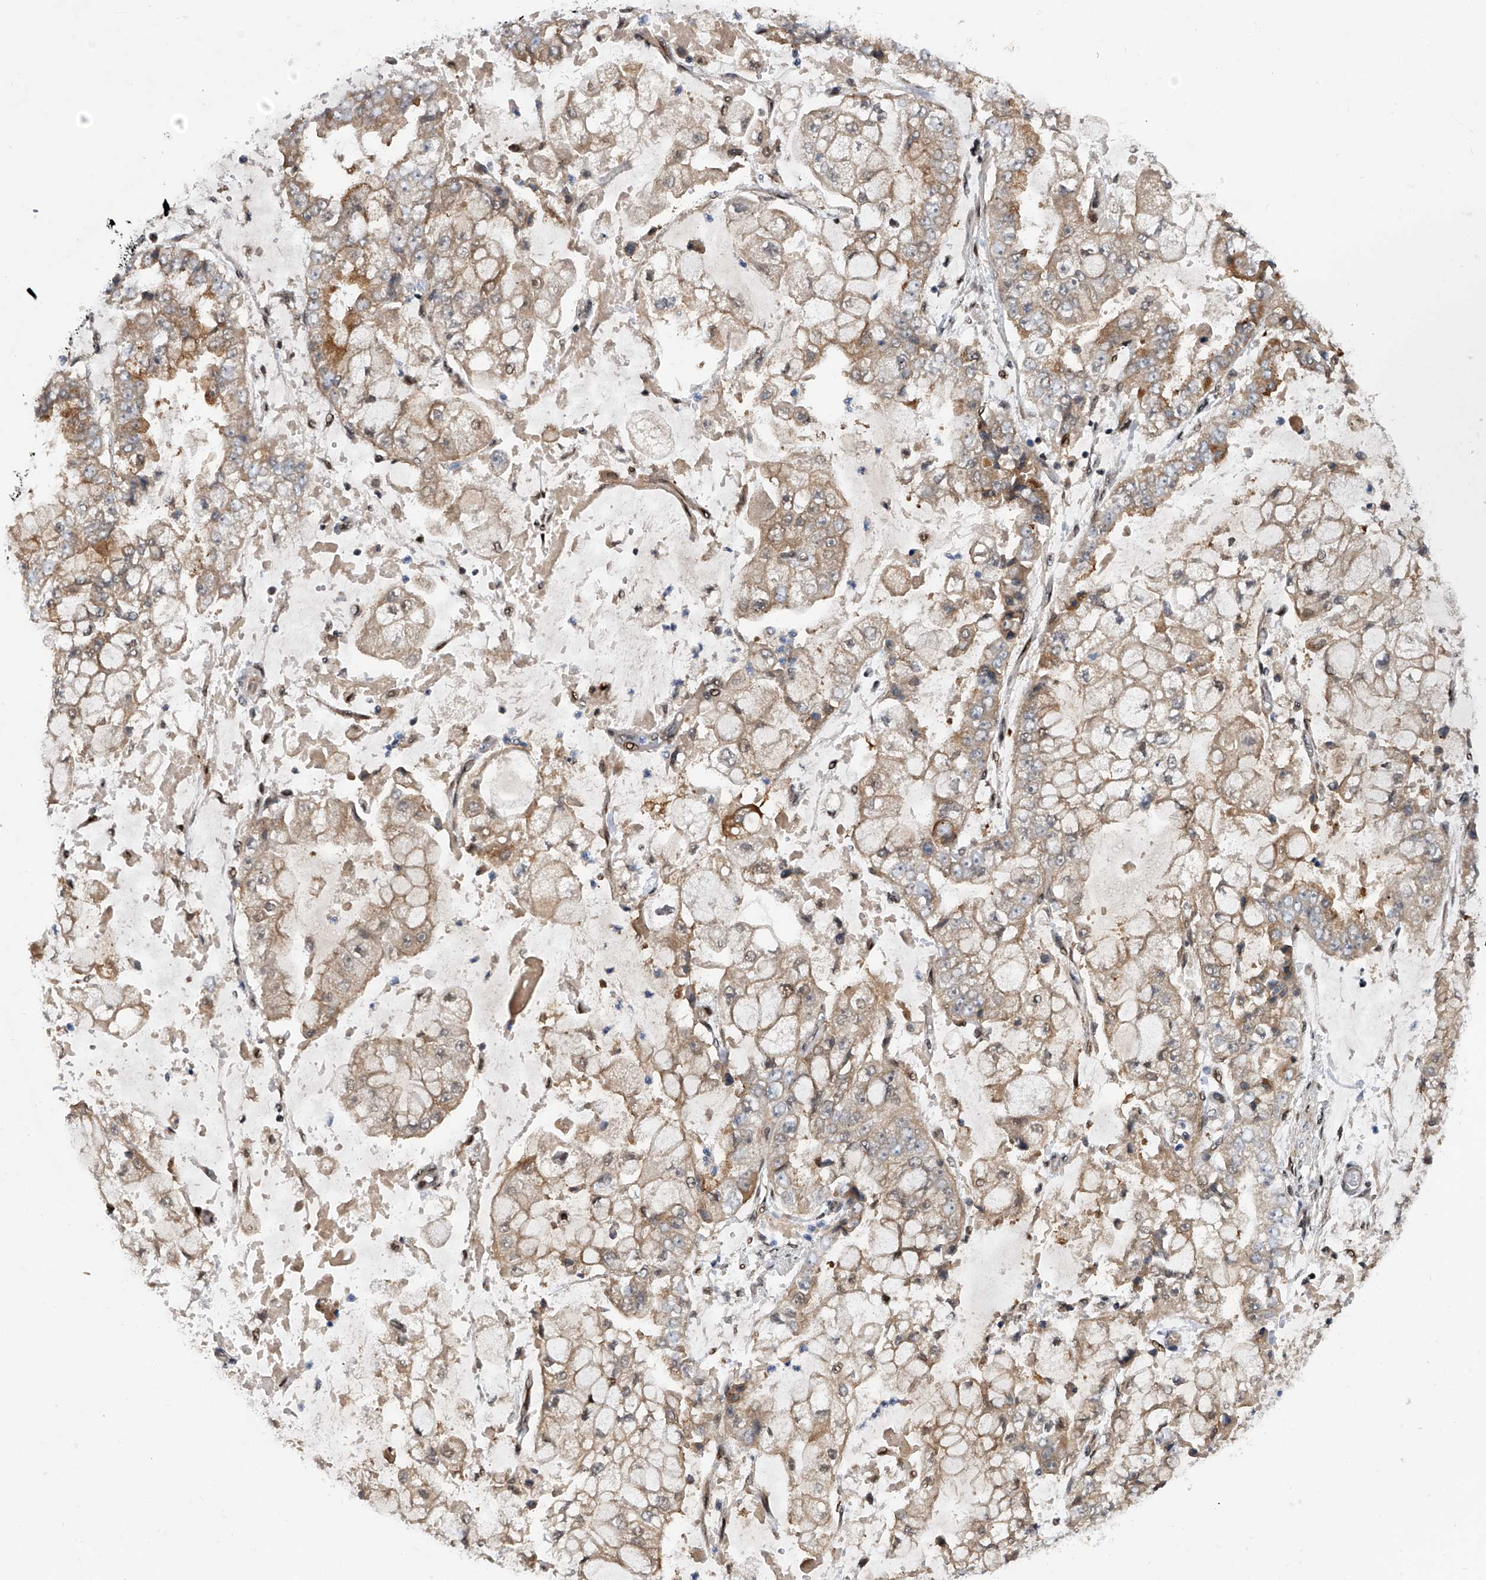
{"staining": {"intensity": "weak", "quantity": "25%-75%", "location": "cytoplasmic/membranous"}, "tissue": "stomach cancer", "cell_type": "Tumor cells", "image_type": "cancer", "snomed": [{"axis": "morphology", "description": "Adenocarcinoma, NOS"}, {"axis": "topography", "description": "Stomach"}], "caption": "High-magnification brightfield microscopy of adenocarcinoma (stomach) stained with DAB (3,3'-diaminobenzidine) (brown) and counterstained with hematoxylin (blue). tumor cells exhibit weak cytoplasmic/membranous positivity is seen in about25%-75% of cells.", "gene": "RWDD2A", "patient": {"sex": "male", "age": 76}}